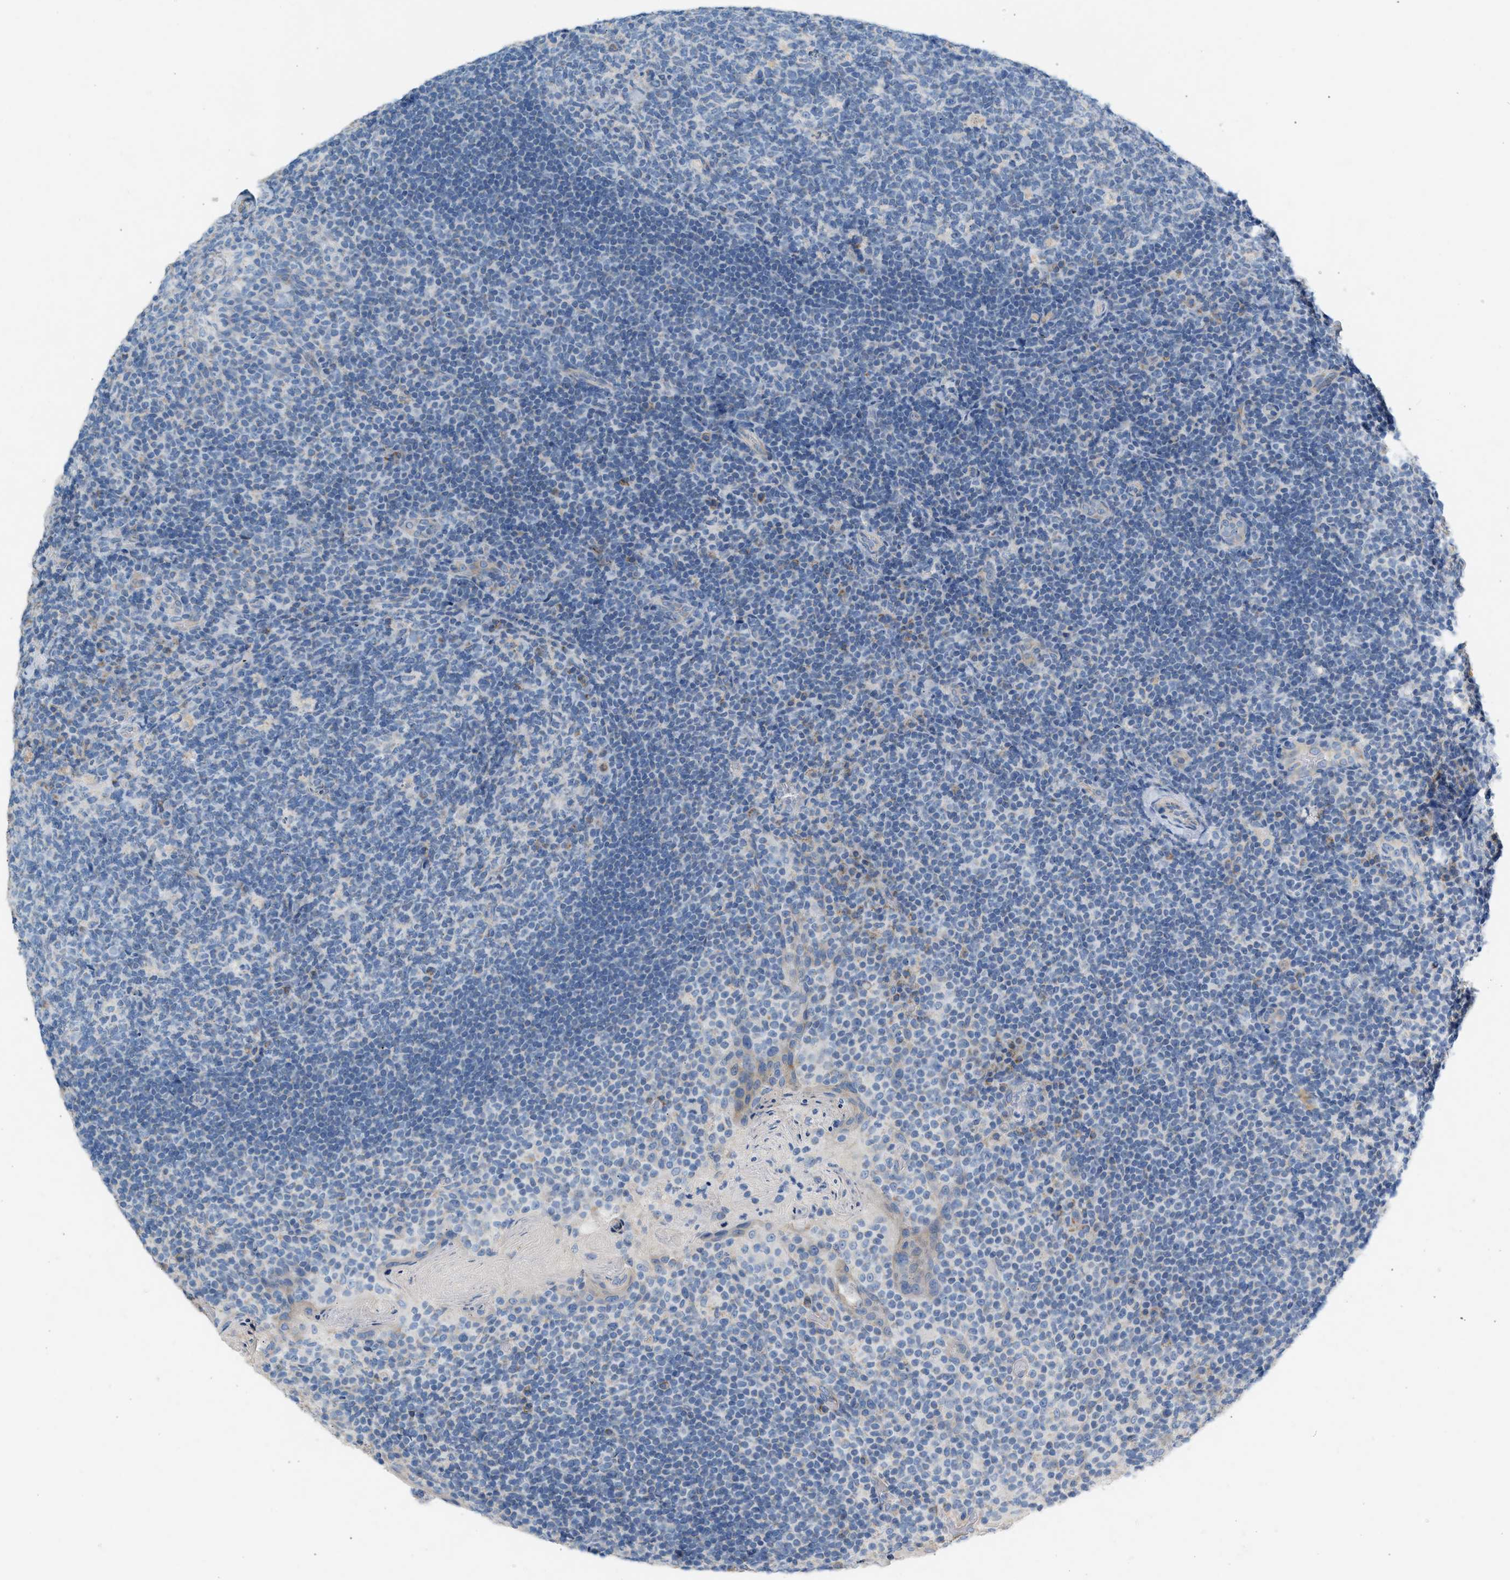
{"staining": {"intensity": "negative", "quantity": "none", "location": "none"}, "tissue": "tonsil", "cell_type": "Germinal center cells", "image_type": "normal", "snomed": [{"axis": "morphology", "description": "Normal tissue, NOS"}, {"axis": "topography", "description": "Tonsil"}], "caption": "The micrograph shows no significant positivity in germinal center cells of tonsil.", "gene": "NDUFS8", "patient": {"sex": "male", "age": 17}}